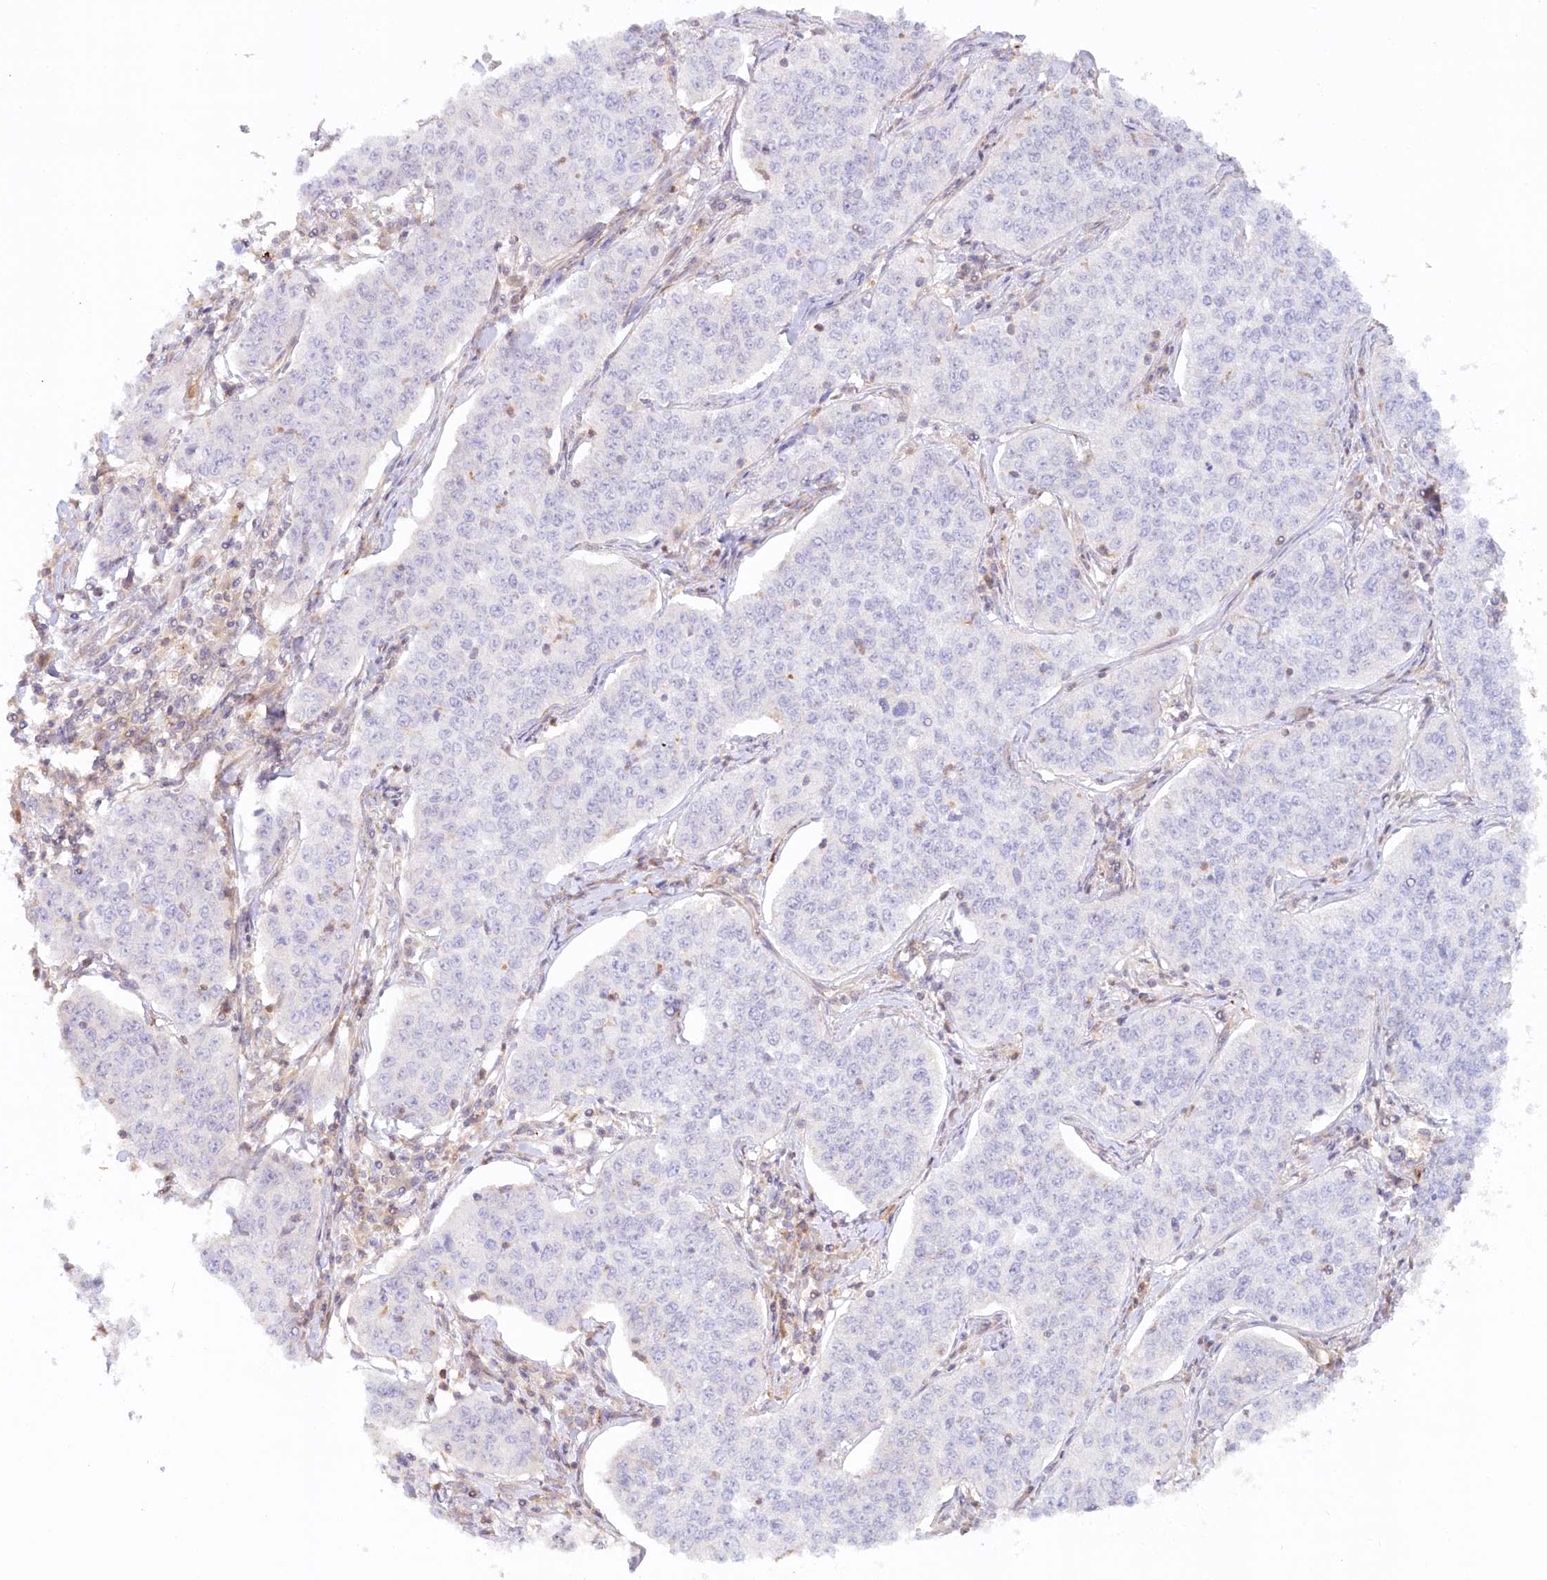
{"staining": {"intensity": "negative", "quantity": "none", "location": "none"}, "tissue": "cervical cancer", "cell_type": "Tumor cells", "image_type": "cancer", "snomed": [{"axis": "morphology", "description": "Squamous cell carcinoma, NOS"}, {"axis": "topography", "description": "Cervix"}], "caption": "Cervical cancer (squamous cell carcinoma) stained for a protein using immunohistochemistry (IHC) displays no positivity tumor cells.", "gene": "GBE1", "patient": {"sex": "female", "age": 35}}